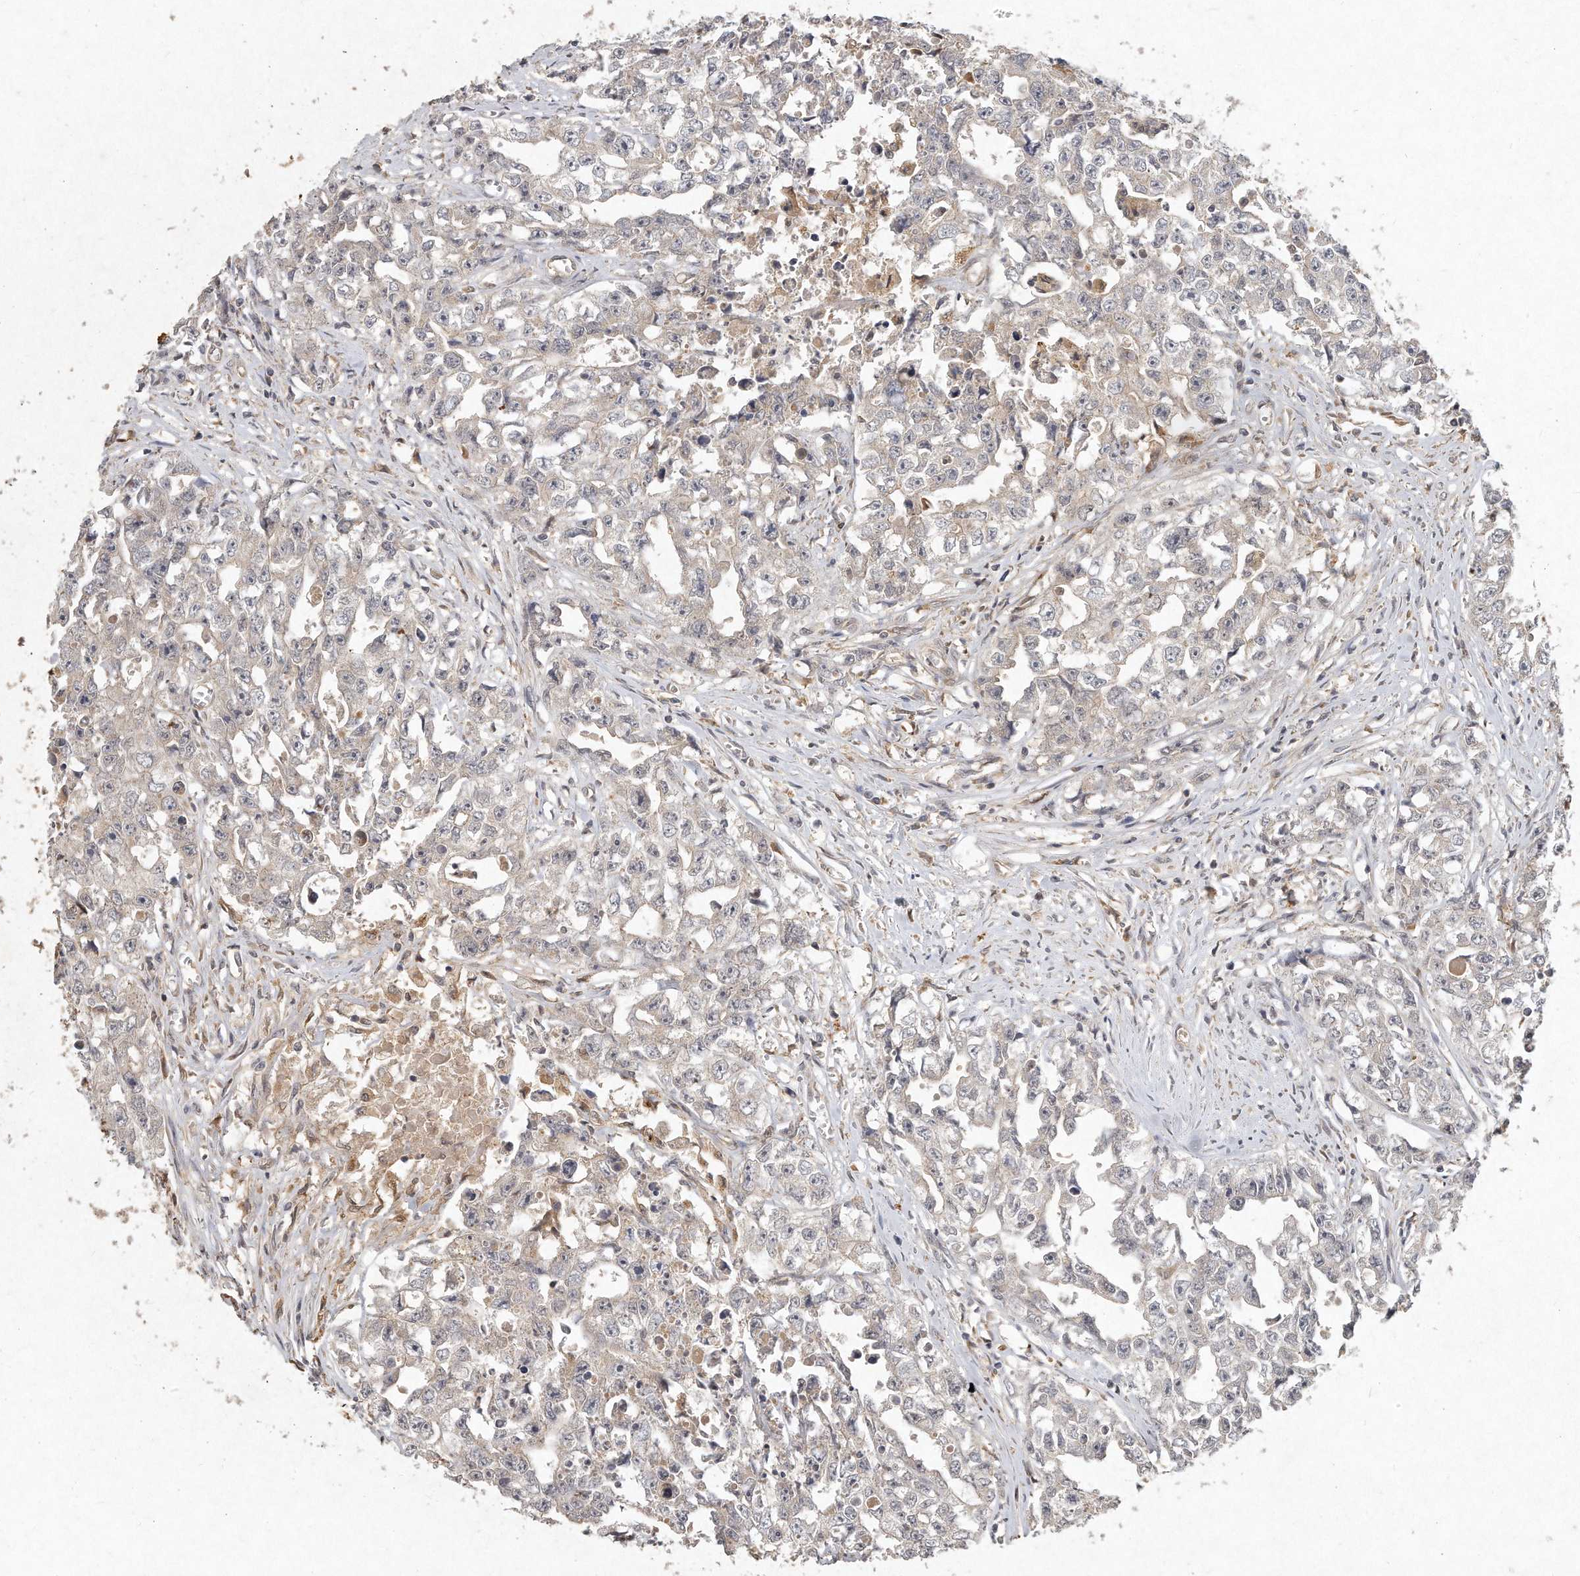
{"staining": {"intensity": "weak", "quantity": "25%-75%", "location": "cytoplasmic/membranous"}, "tissue": "testis cancer", "cell_type": "Tumor cells", "image_type": "cancer", "snomed": [{"axis": "morphology", "description": "Seminoma, NOS"}, {"axis": "morphology", "description": "Carcinoma, Embryonal, NOS"}, {"axis": "topography", "description": "Testis"}], "caption": "A micrograph showing weak cytoplasmic/membranous expression in about 25%-75% of tumor cells in testis cancer, as visualized by brown immunohistochemical staining.", "gene": "LGALS8", "patient": {"sex": "male", "age": 43}}